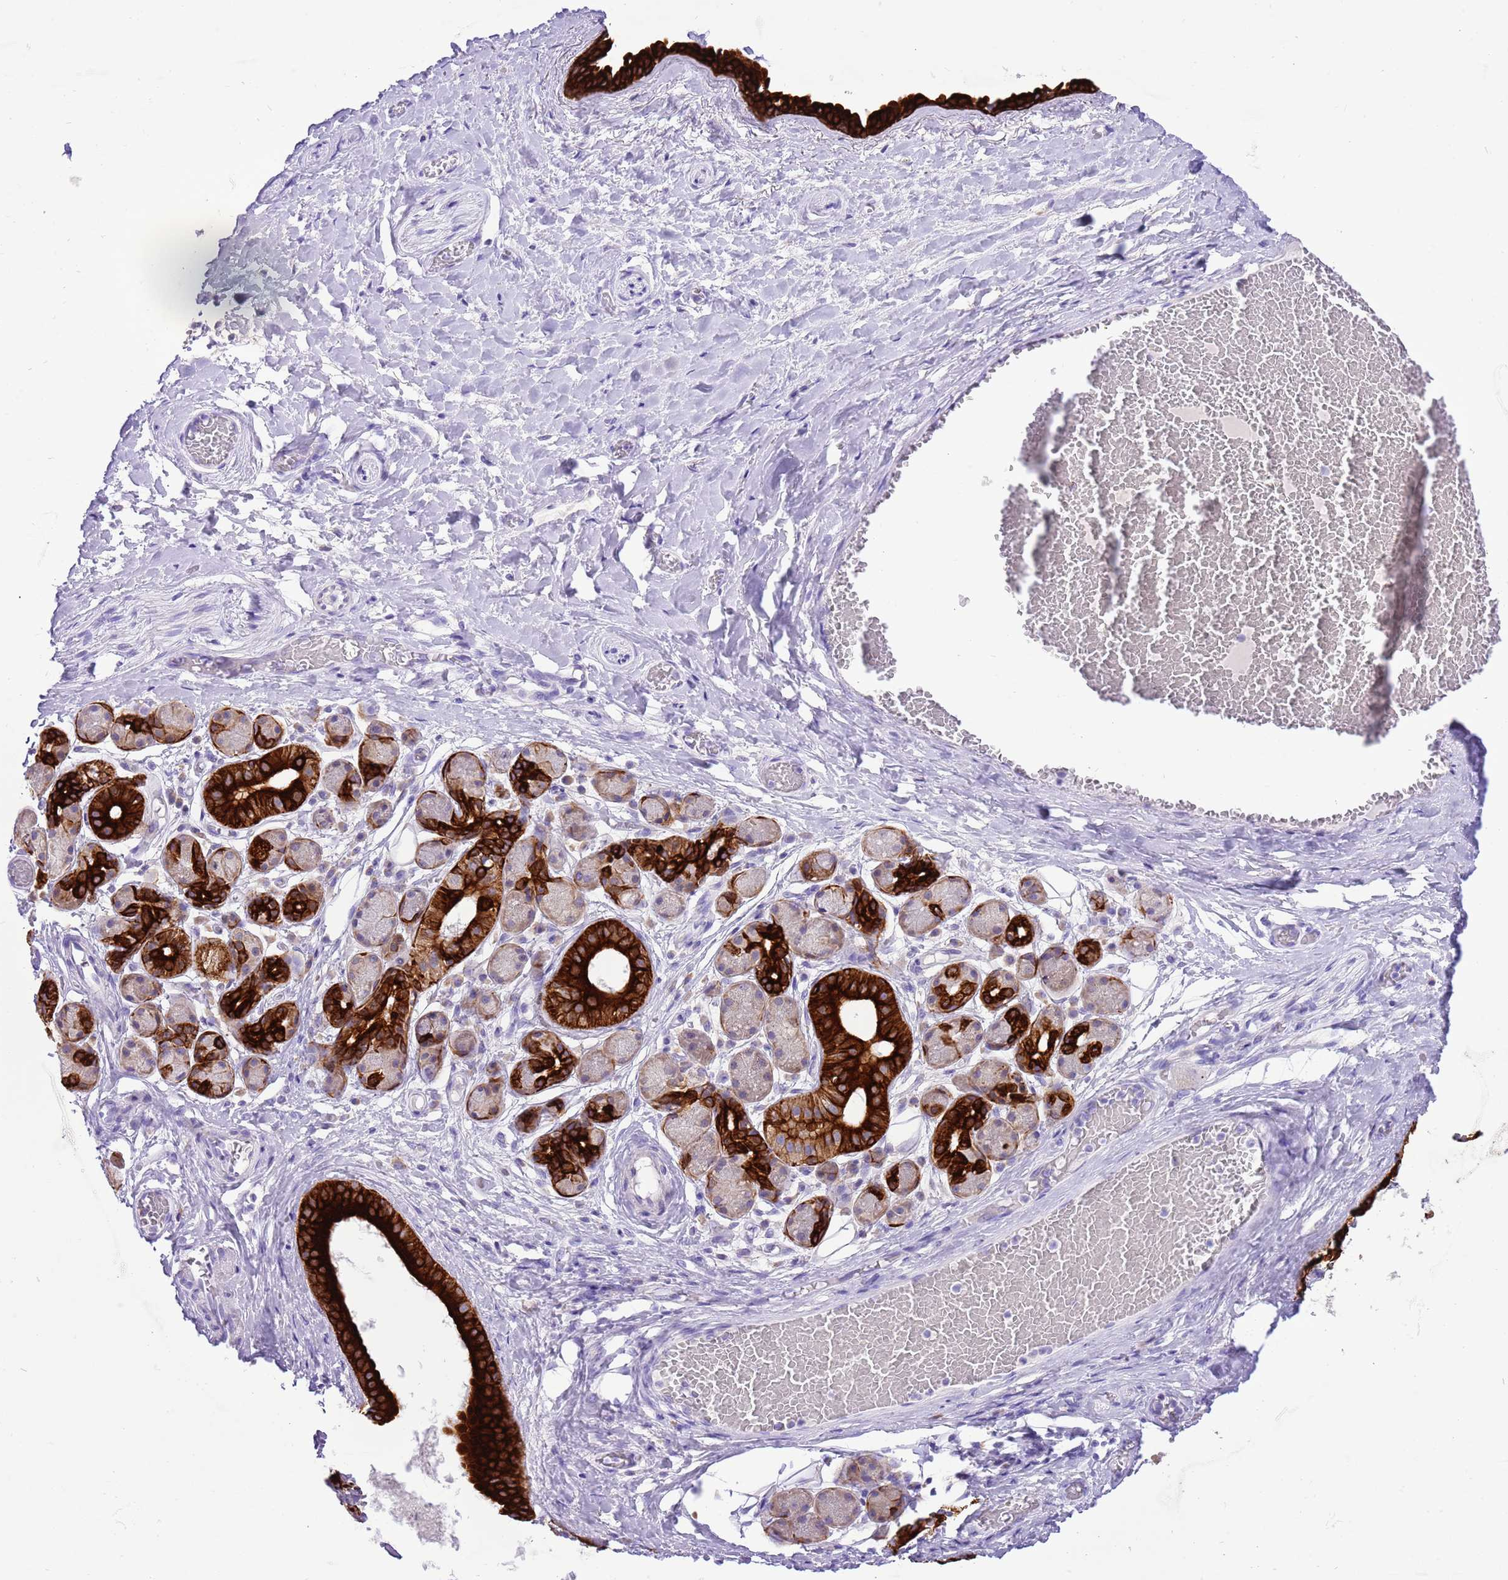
{"staining": {"intensity": "negative", "quantity": "none", "location": "none"}, "tissue": "adipose tissue", "cell_type": "Adipocytes", "image_type": "normal", "snomed": [{"axis": "morphology", "description": "Normal tissue, NOS"}, {"axis": "topography", "description": "Salivary gland"}, {"axis": "topography", "description": "Peripheral nerve tissue"}], "caption": "Immunohistochemistry (IHC) of unremarkable adipose tissue reveals no positivity in adipocytes.", "gene": "R3HDM4", "patient": {"sex": "male", "age": 62}}